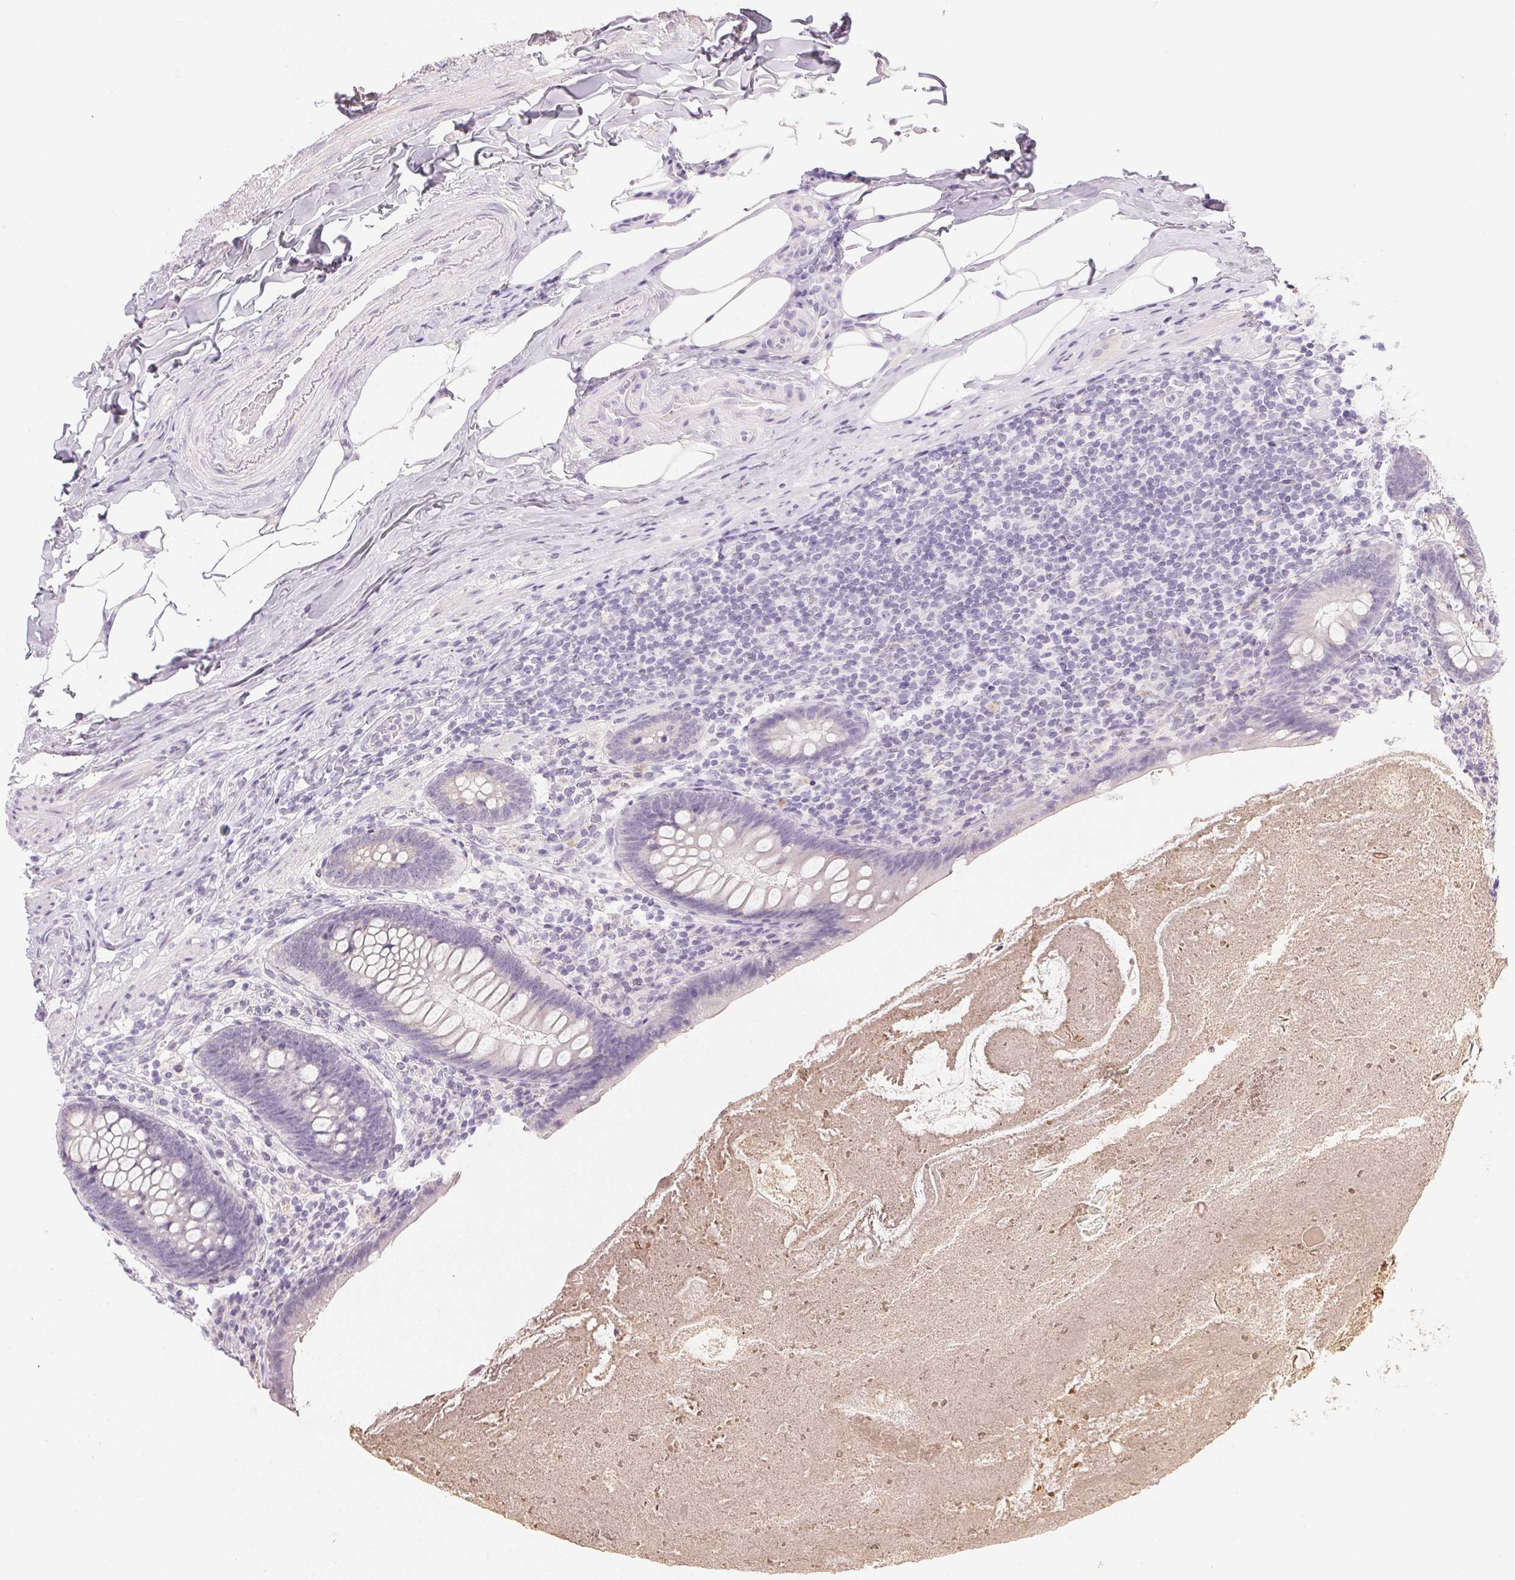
{"staining": {"intensity": "negative", "quantity": "none", "location": "none"}, "tissue": "appendix", "cell_type": "Glandular cells", "image_type": "normal", "snomed": [{"axis": "morphology", "description": "Normal tissue, NOS"}, {"axis": "topography", "description": "Appendix"}], "caption": "Normal appendix was stained to show a protein in brown. There is no significant positivity in glandular cells.", "gene": "MIOX", "patient": {"sex": "male", "age": 47}}